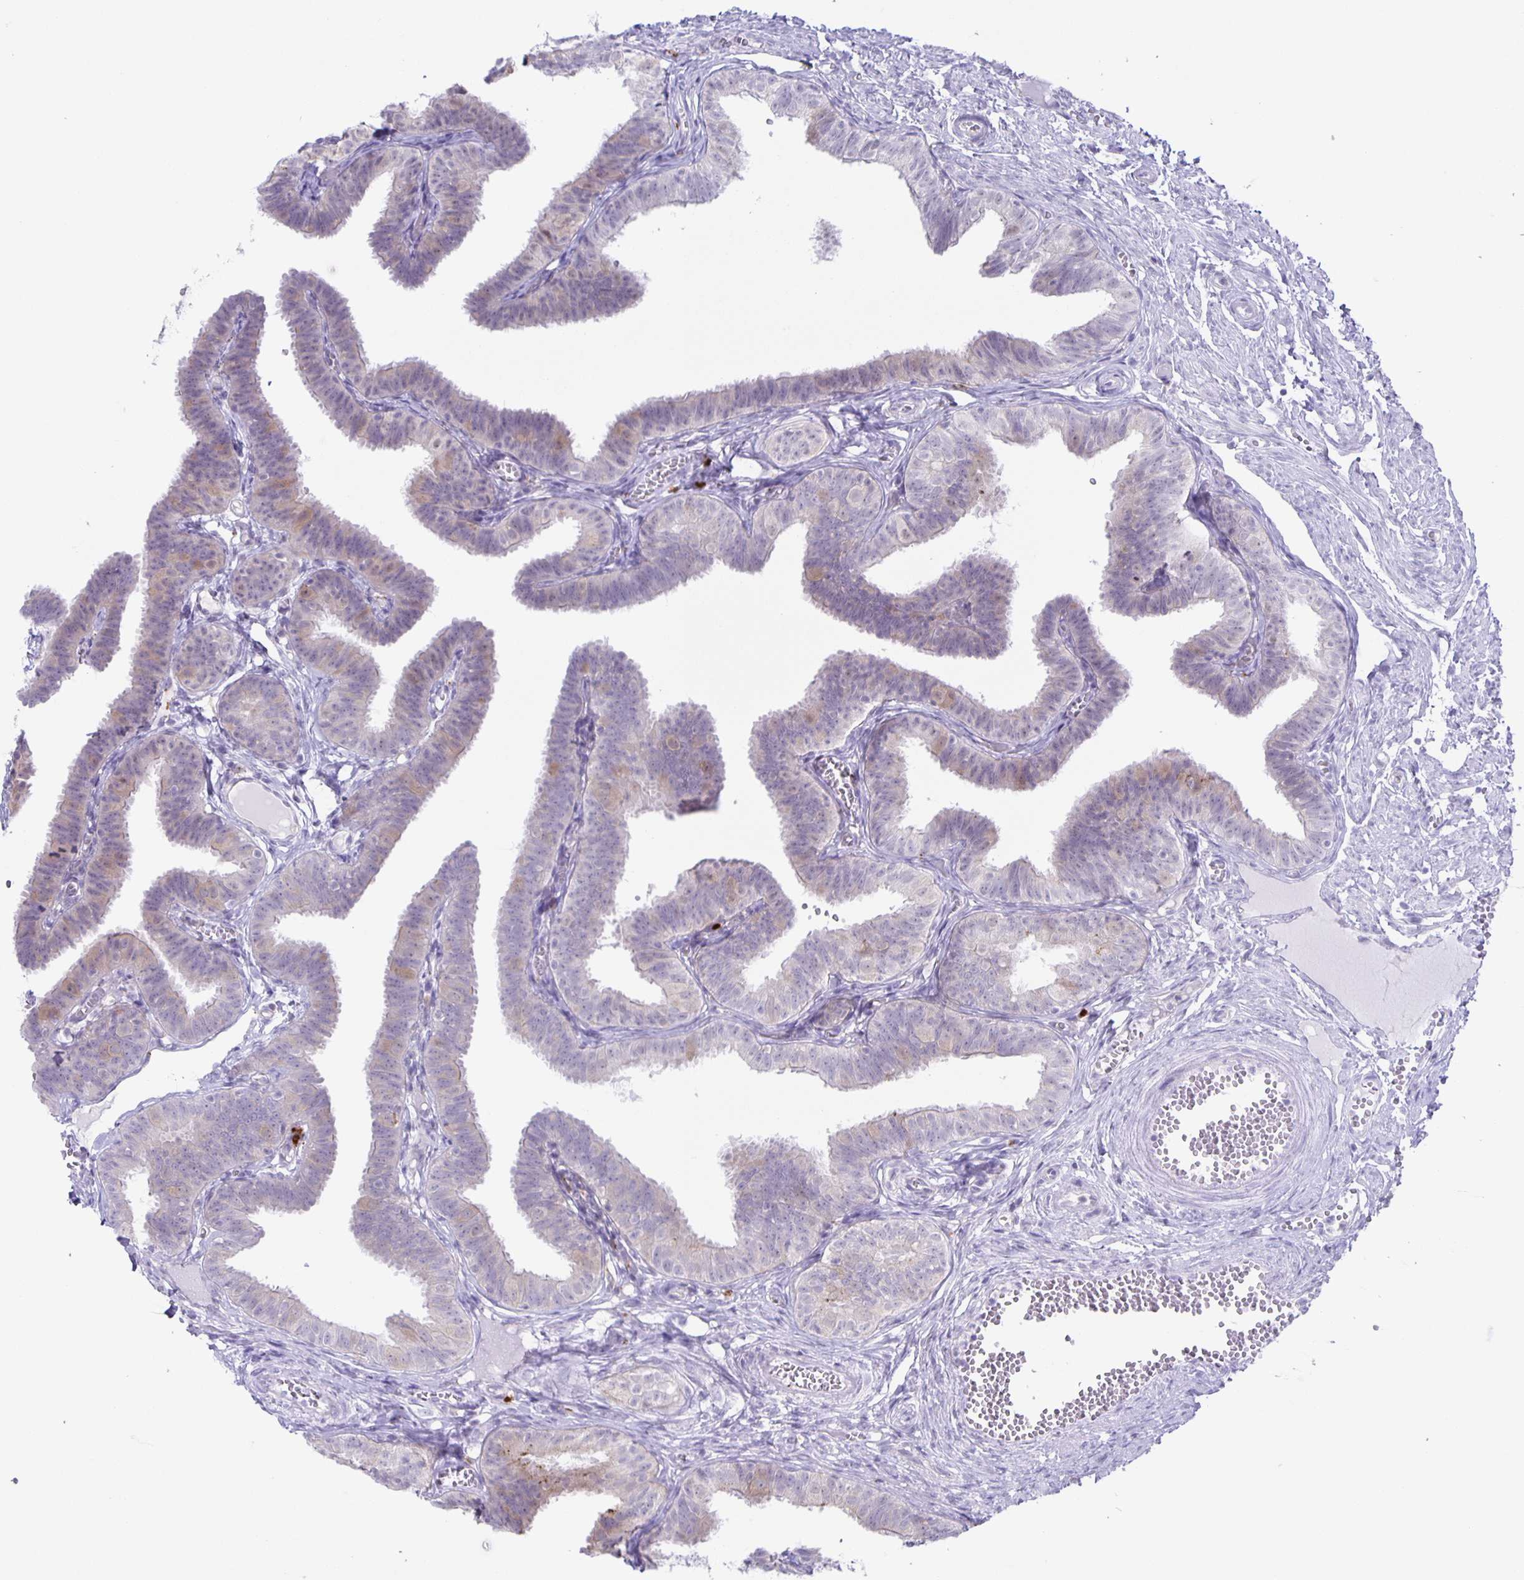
{"staining": {"intensity": "weak", "quantity": "<25%", "location": "cytoplasmic/membranous"}, "tissue": "fallopian tube", "cell_type": "Glandular cells", "image_type": "normal", "snomed": [{"axis": "morphology", "description": "Normal tissue, NOS"}, {"axis": "topography", "description": "Fallopian tube"}], "caption": "This is a photomicrograph of immunohistochemistry (IHC) staining of unremarkable fallopian tube, which shows no staining in glandular cells.", "gene": "LIPA", "patient": {"sex": "female", "age": 25}}